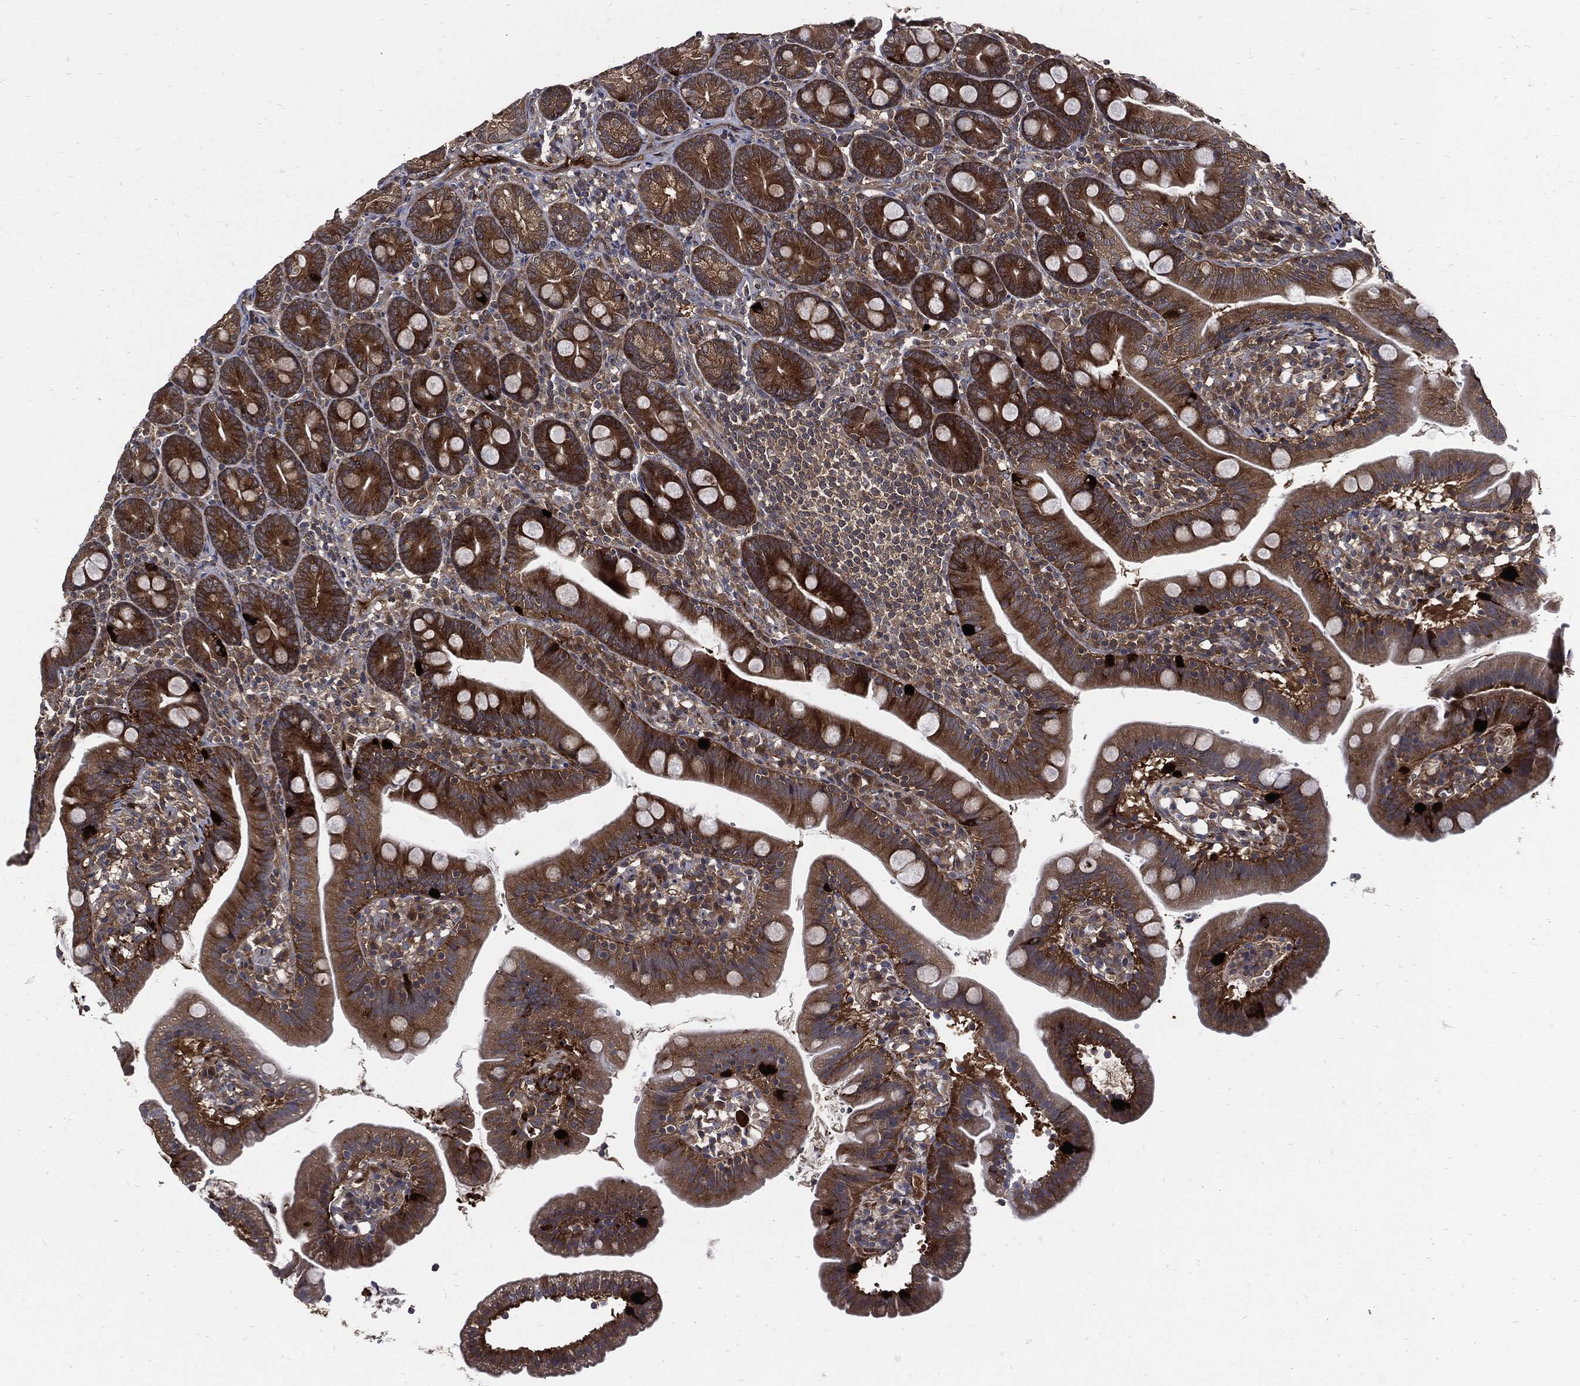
{"staining": {"intensity": "strong", "quantity": "25%-75%", "location": "cytoplasmic/membranous"}, "tissue": "duodenum", "cell_type": "Glandular cells", "image_type": "normal", "snomed": [{"axis": "morphology", "description": "Normal tissue, NOS"}, {"axis": "topography", "description": "Duodenum"}], "caption": "Strong cytoplasmic/membranous expression is identified in about 25%-75% of glandular cells in unremarkable duodenum. The protein is stained brown, and the nuclei are stained in blue (DAB IHC with brightfield microscopy, high magnification).", "gene": "CLU", "patient": {"sex": "female", "age": 67}}